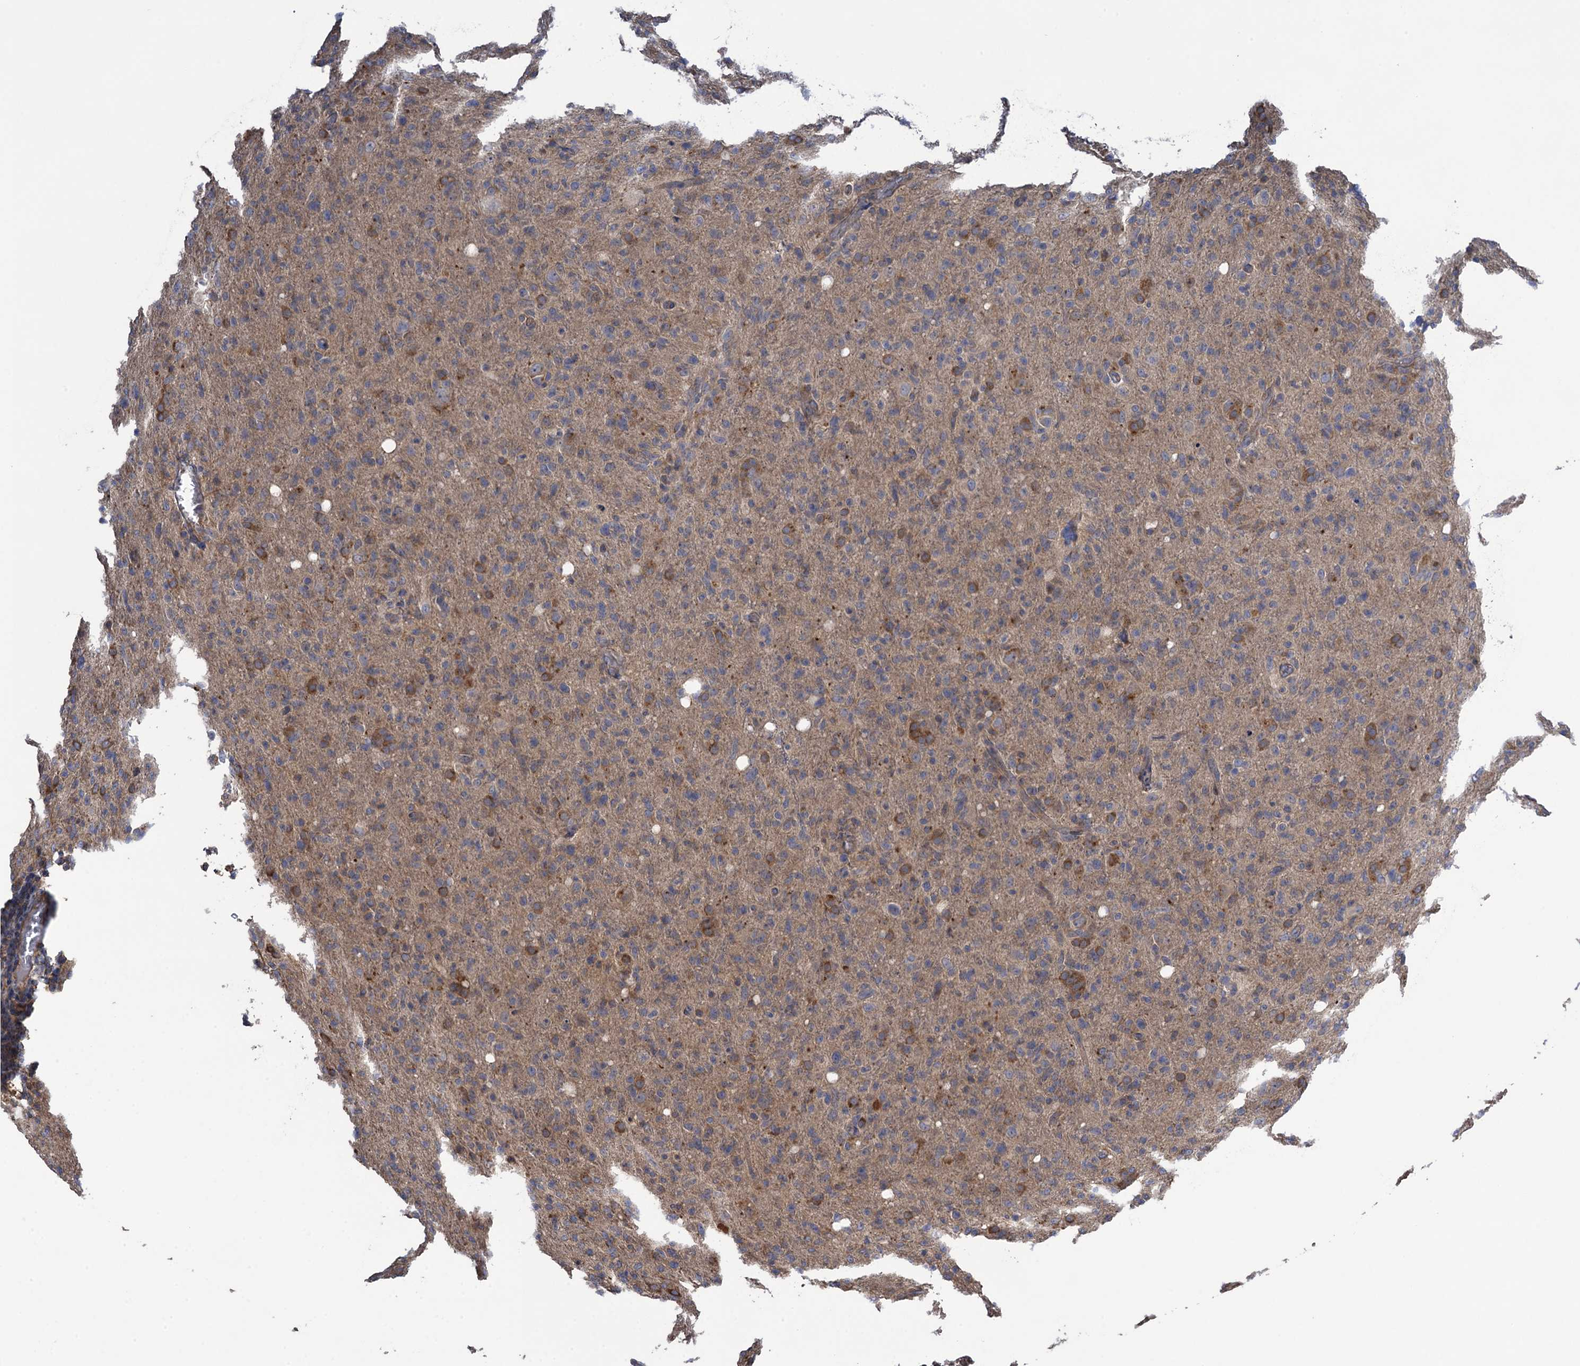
{"staining": {"intensity": "moderate", "quantity": "<25%", "location": "cytoplasmic/membranous"}, "tissue": "glioma", "cell_type": "Tumor cells", "image_type": "cancer", "snomed": [{"axis": "morphology", "description": "Glioma, malignant, High grade"}, {"axis": "topography", "description": "Brain"}], "caption": "Human glioma stained with a protein marker exhibits moderate staining in tumor cells.", "gene": "WDR88", "patient": {"sex": "female", "age": 57}}